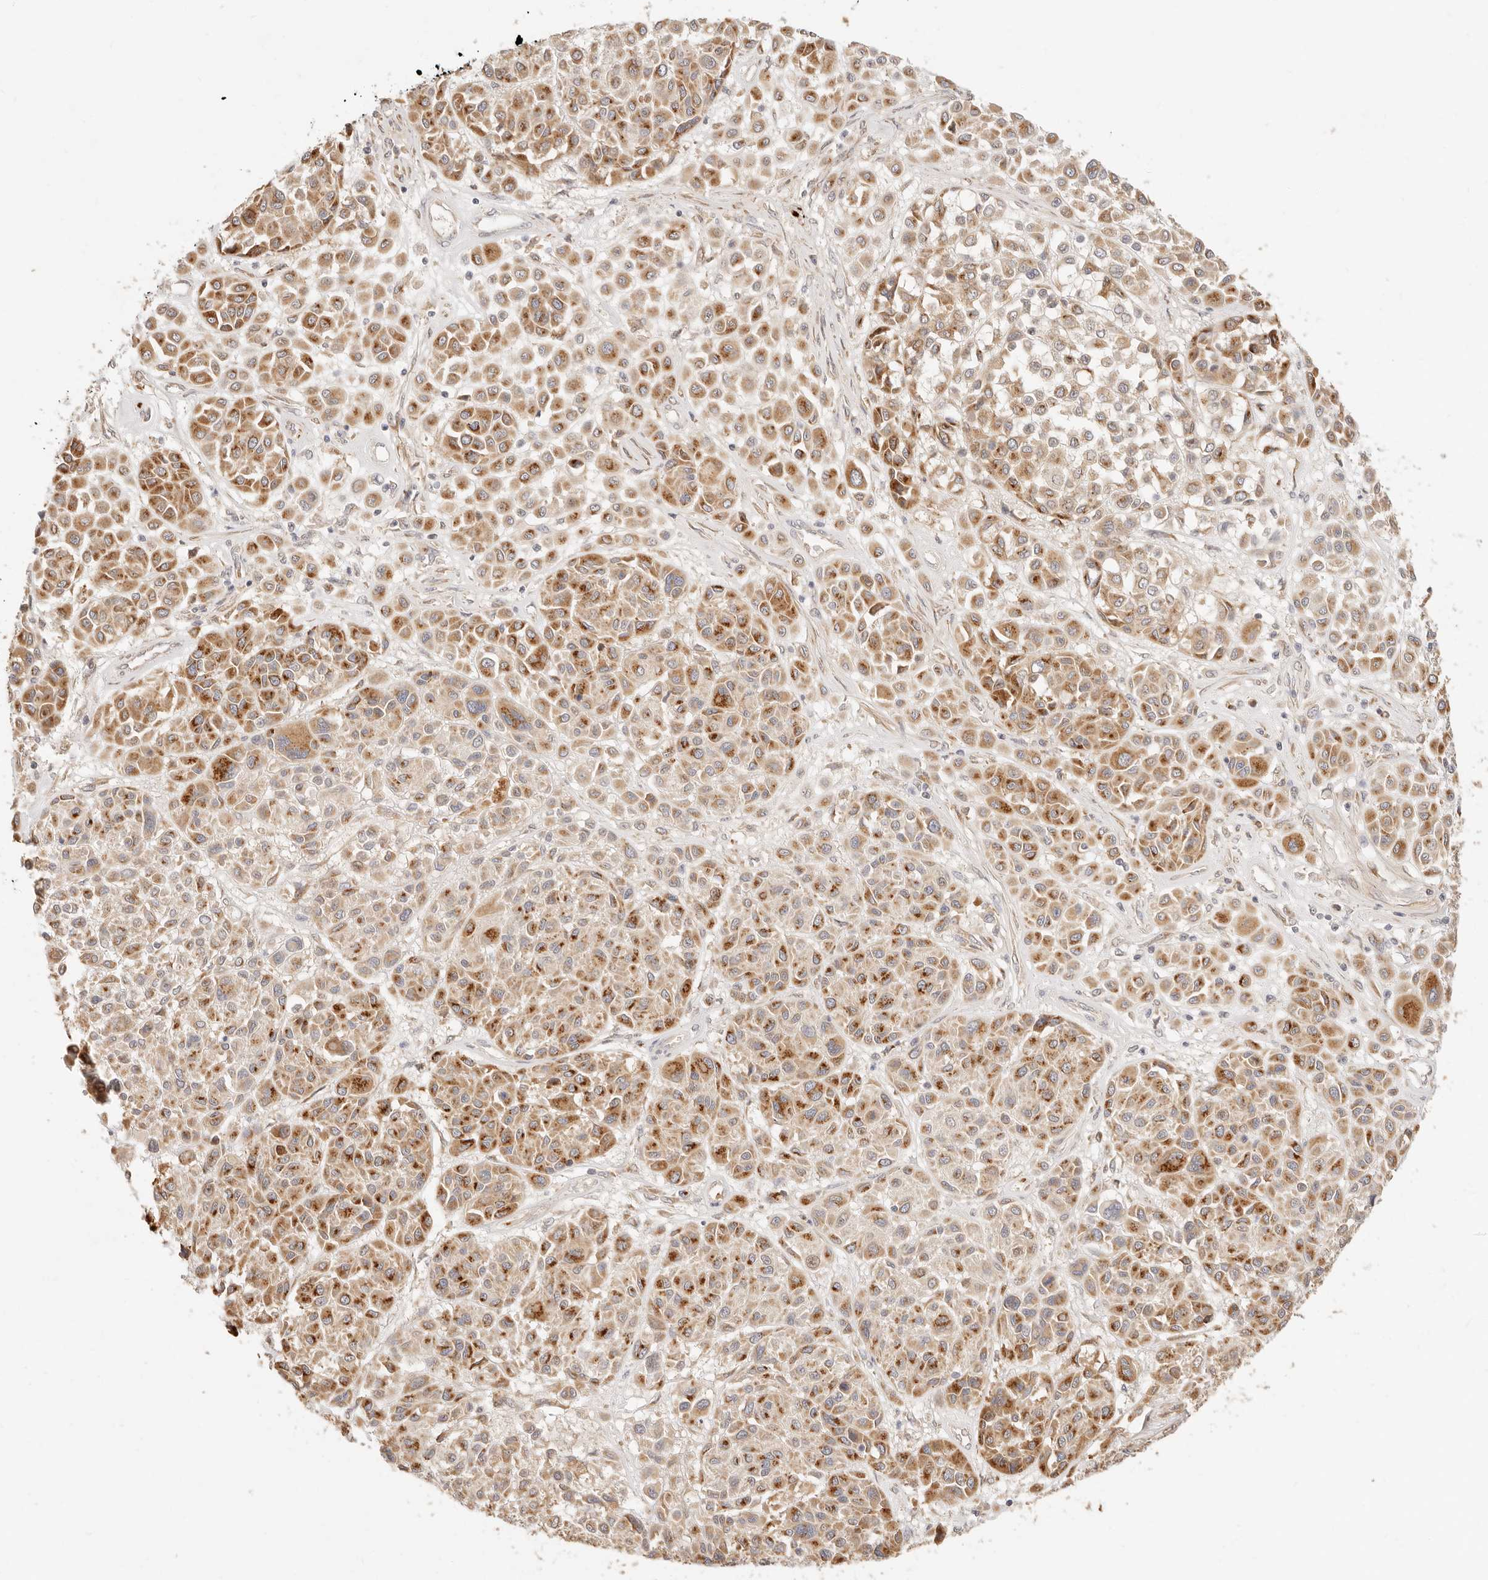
{"staining": {"intensity": "moderate", "quantity": ">75%", "location": "cytoplasmic/membranous"}, "tissue": "melanoma", "cell_type": "Tumor cells", "image_type": "cancer", "snomed": [{"axis": "morphology", "description": "Malignant melanoma, Metastatic site"}, {"axis": "topography", "description": "Soft tissue"}], "caption": "IHC image of neoplastic tissue: malignant melanoma (metastatic site) stained using IHC demonstrates medium levels of moderate protein expression localized specifically in the cytoplasmic/membranous of tumor cells, appearing as a cytoplasmic/membranous brown color.", "gene": "UBXN10", "patient": {"sex": "male", "age": 41}}